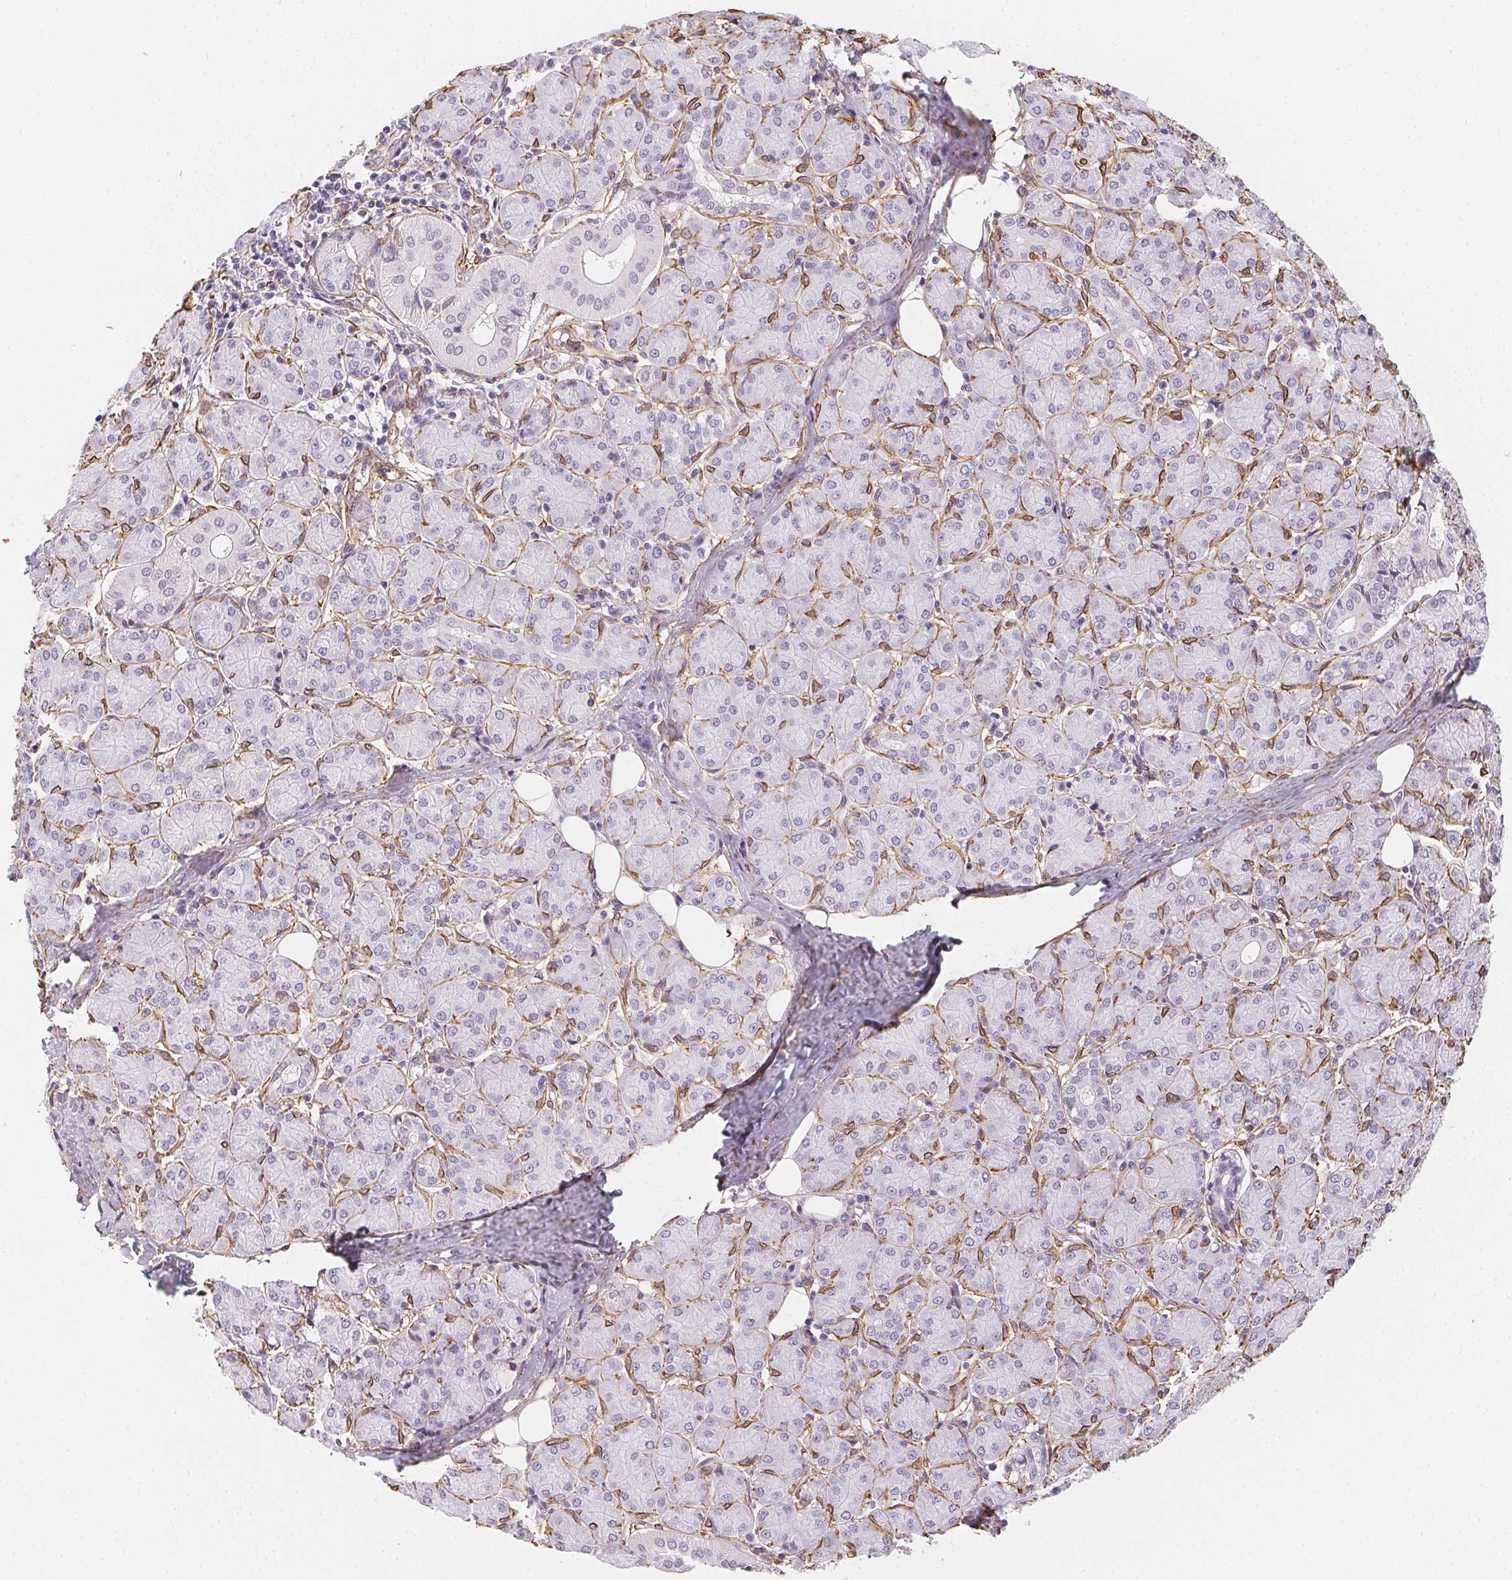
{"staining": {"intensity": "negative", "quantity": "none", "location": "none"}, "tissue": "salivary gland", "cell_type": "Glandular cells", "image_type": "normal", "snomed": [{"axis": "morphology", "description": "Normal tissue, NOS"}, {"axis": "morphology", "description": "Inflammation, NOS"}, {"axis": "topography", "description": "Lymph node"}, {"axis": "topography", "description": "Salivary gland"}], "caption": "Immunohistochemistry of unremarkable salivary gland reveals no positivity in glandular cells.", "gene": "RSBN1", "patient": {"sex": "male", "age": 3}}